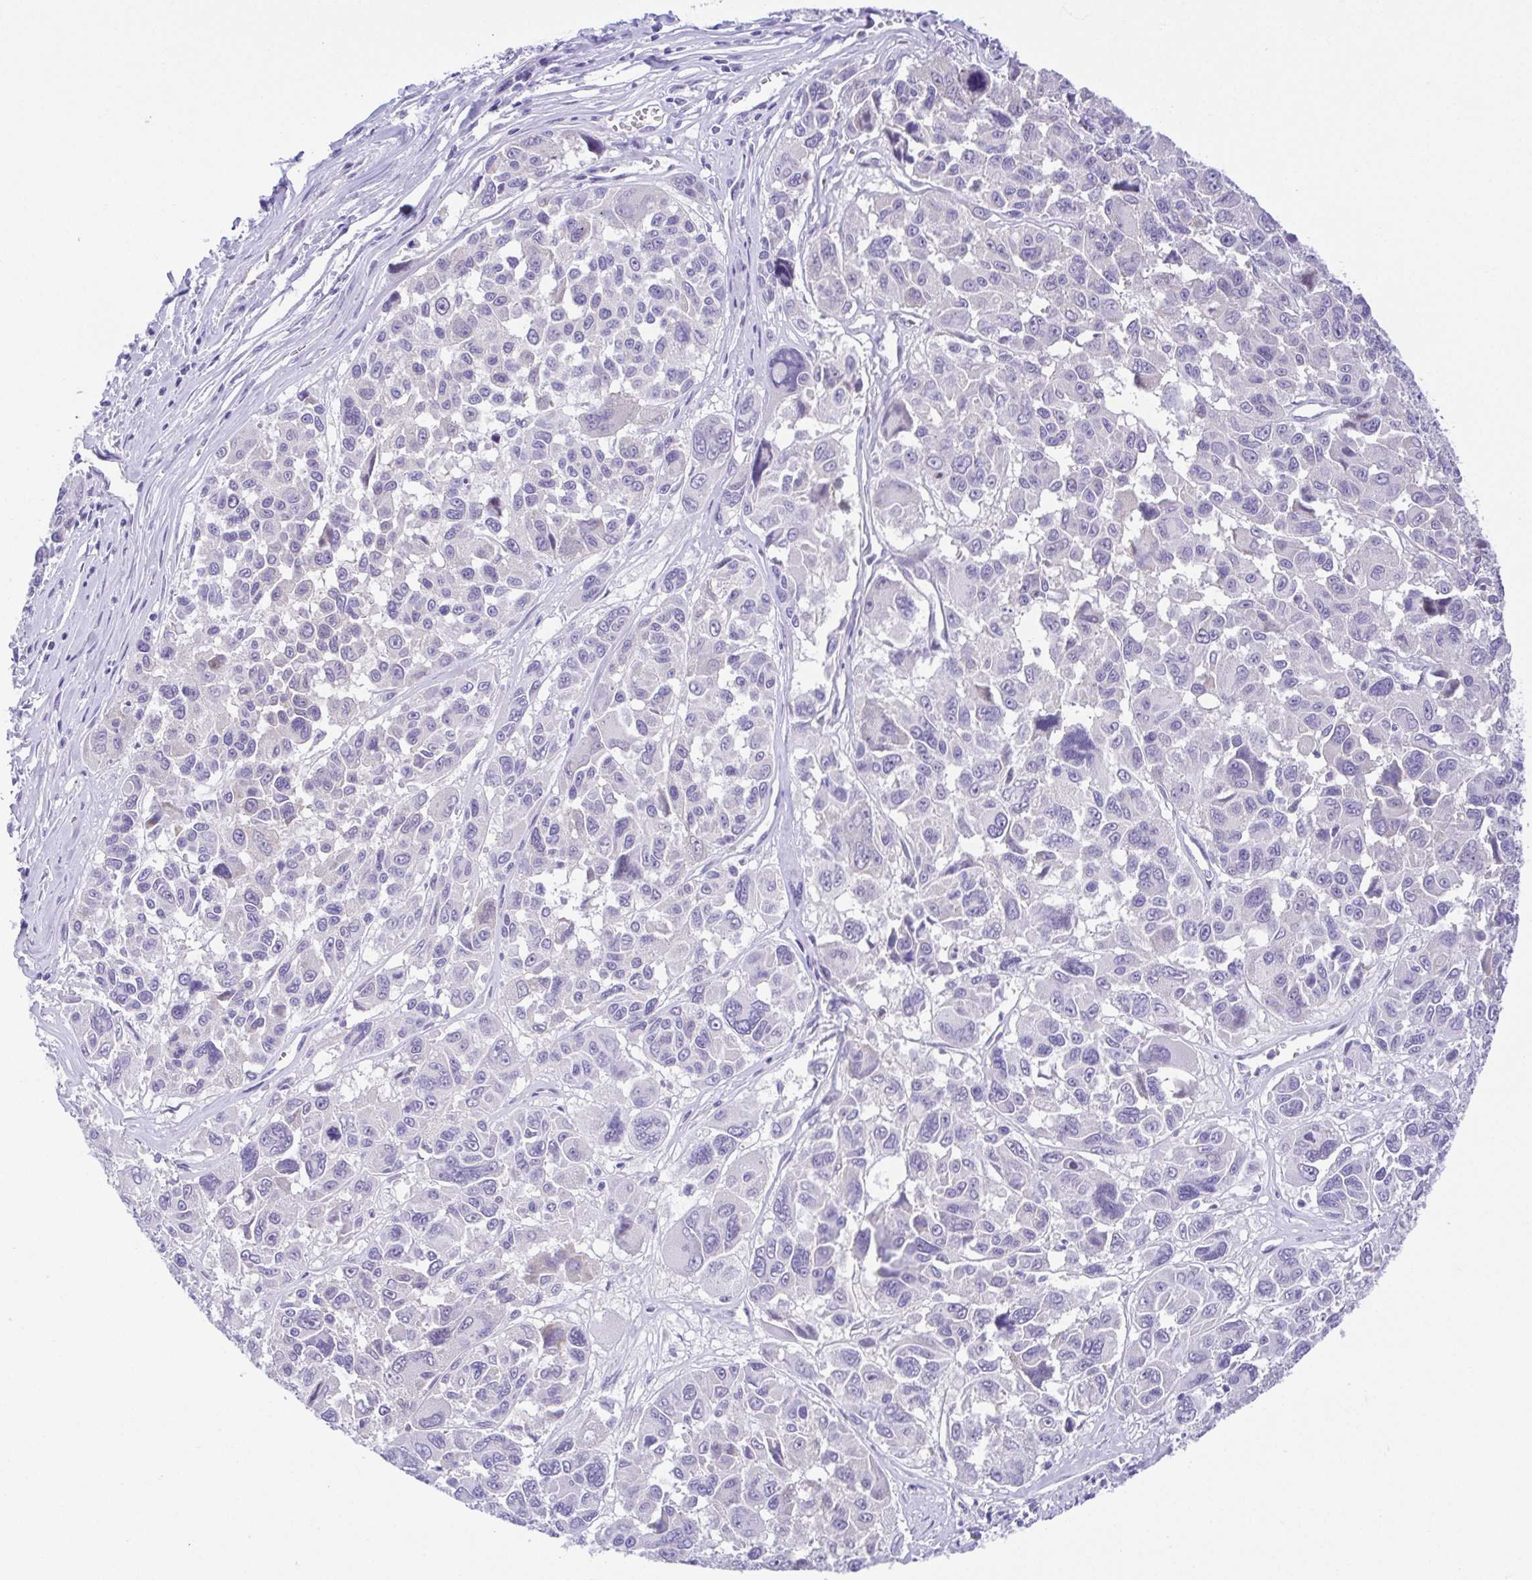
{"staining": {"intensity": "negative", "quantity": "none", "location": "none"}, "tissue": "melanoma", "cell_type": "Tumor cells", "image_type": "cancer", "snomed": [{"axis": "morphology", "description": "Malignant melanoma, NOS"}, {"axis": "topography", "description": "Skin"}], "caption": "Malignant melanoma was stained to show a protein in brown. There is no significant positivity in tumor cells.", "gene": "LUZP4", "patient": {"sex": "female", "age": 66}}